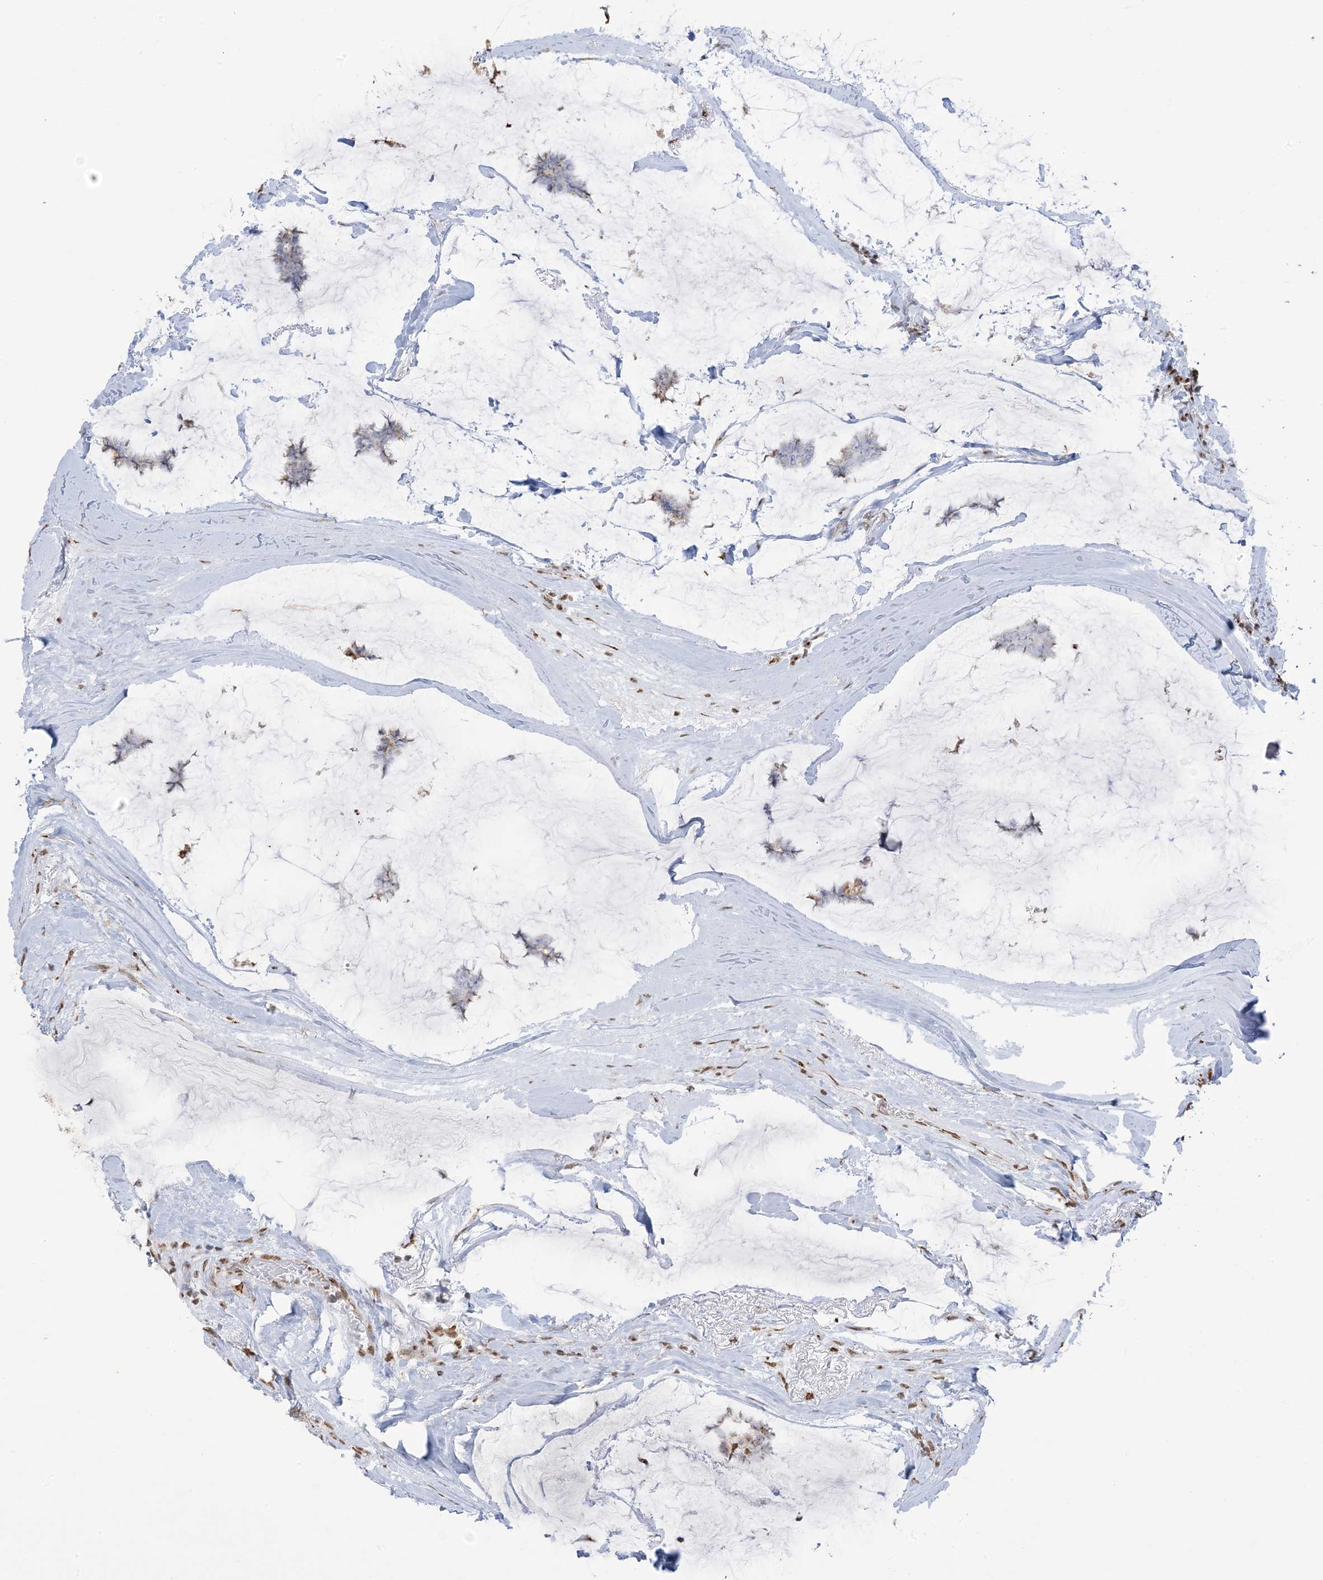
{"staining": {"intensity": "moderate", "quantity": "<25%", "location": "cytoplasmic/membranous"}, "tissue": "breast cancer", "cell_type": "Tumor cells", "image_type": "cancer", "snomed": [{"axis": "morphology", "description": "Duct carcinoma"}, {"axis": "topography", "description": "Breast"}], "caption": "A brown stain labels moderate cytoplasmic/membranous positivity of a protein in human breast cancer (intraductal carcinoma) tumor cells.", "gene": "GPR107", "patient": {"sex": "female", "age": 93}}